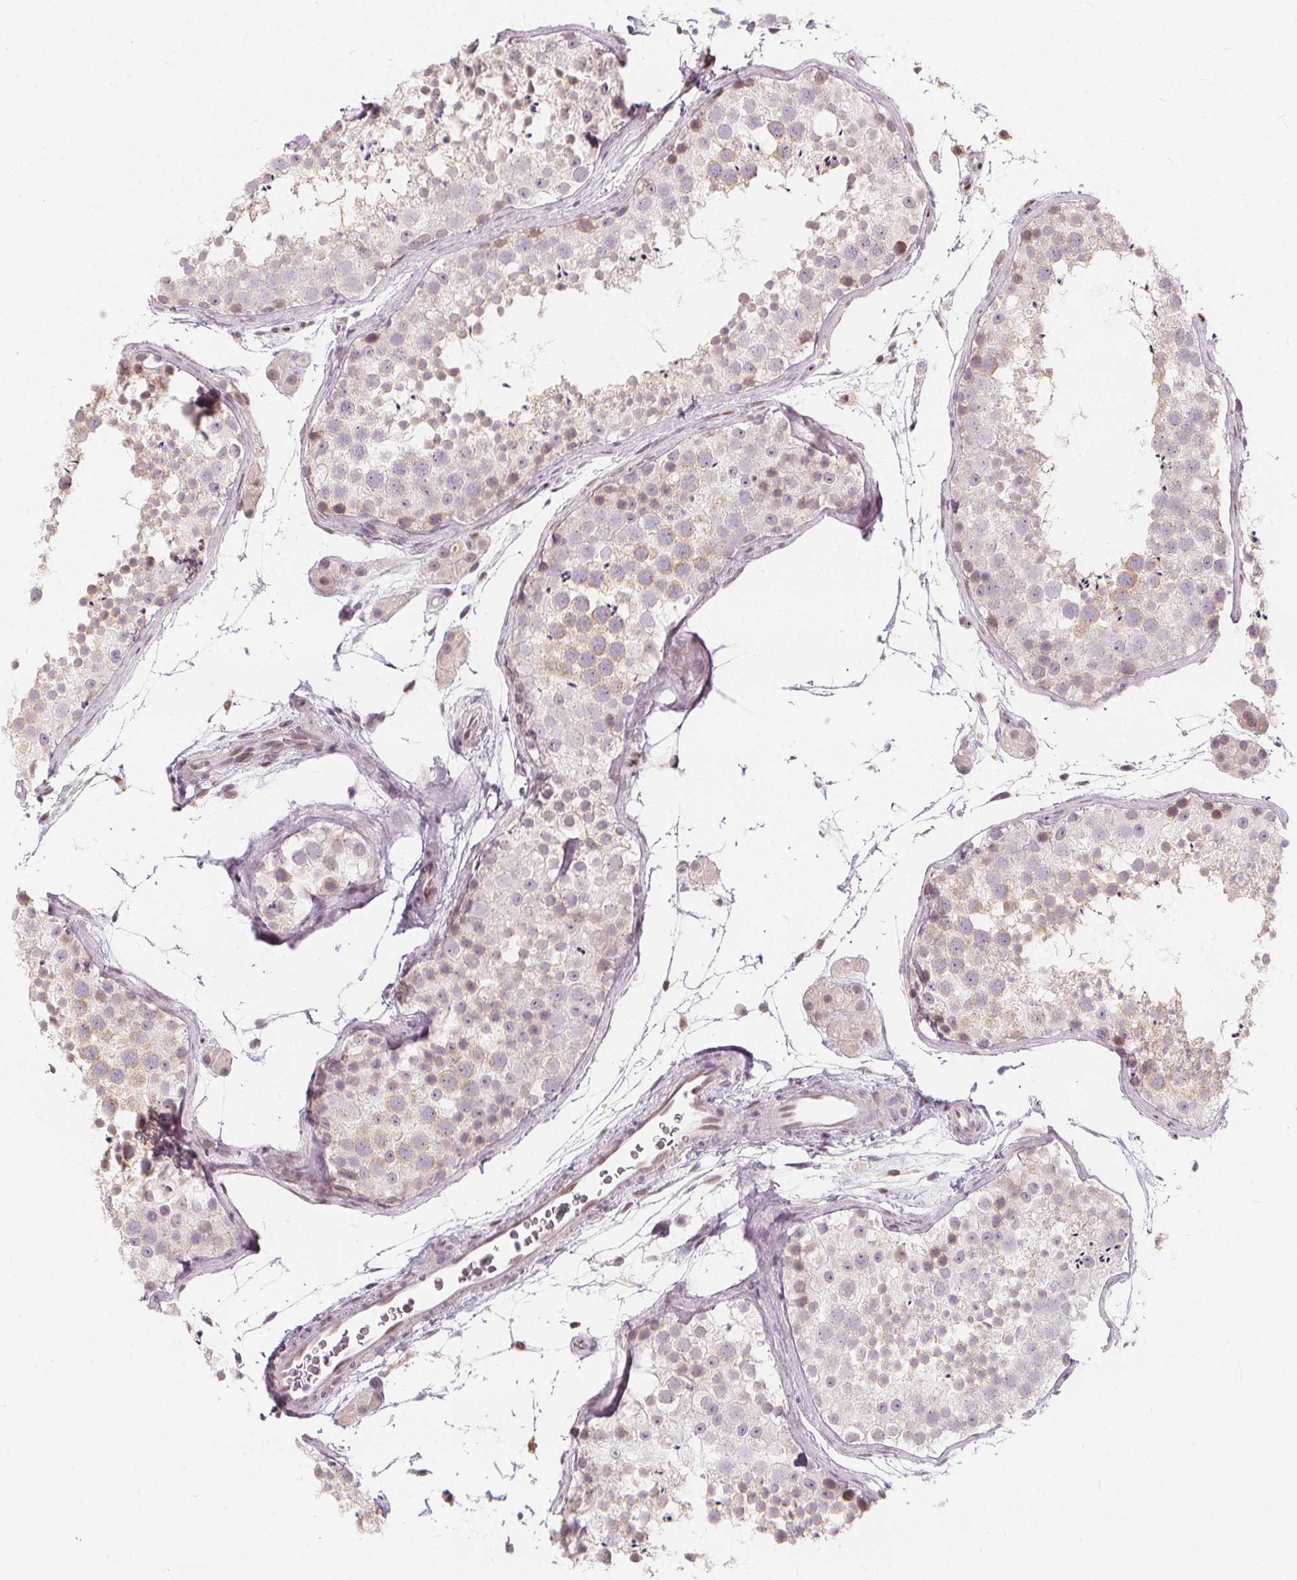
{"staining": {"intensity": "weak", "quantity": "25%-75%", "location": "cytoplasmic/membranous"}, "tissue": "testis", "cell_type": "Cells in seminiferous ducts", "image_type": "normal", "snomed": [{"axis": "morphology", "description": "Normal tissue, NOS"}, {"axis": "topography", "description": "Testis"}], "caption": "Protein staining shows weak cytoplasmic/membranous staining in about 25%-75% of cells in seminiferous ducts in unremarkable testis. (IHC, brightfield microscopy, high magnification).", "gene": "DRC3", "patient": {"sex": "male", "age": 41}}